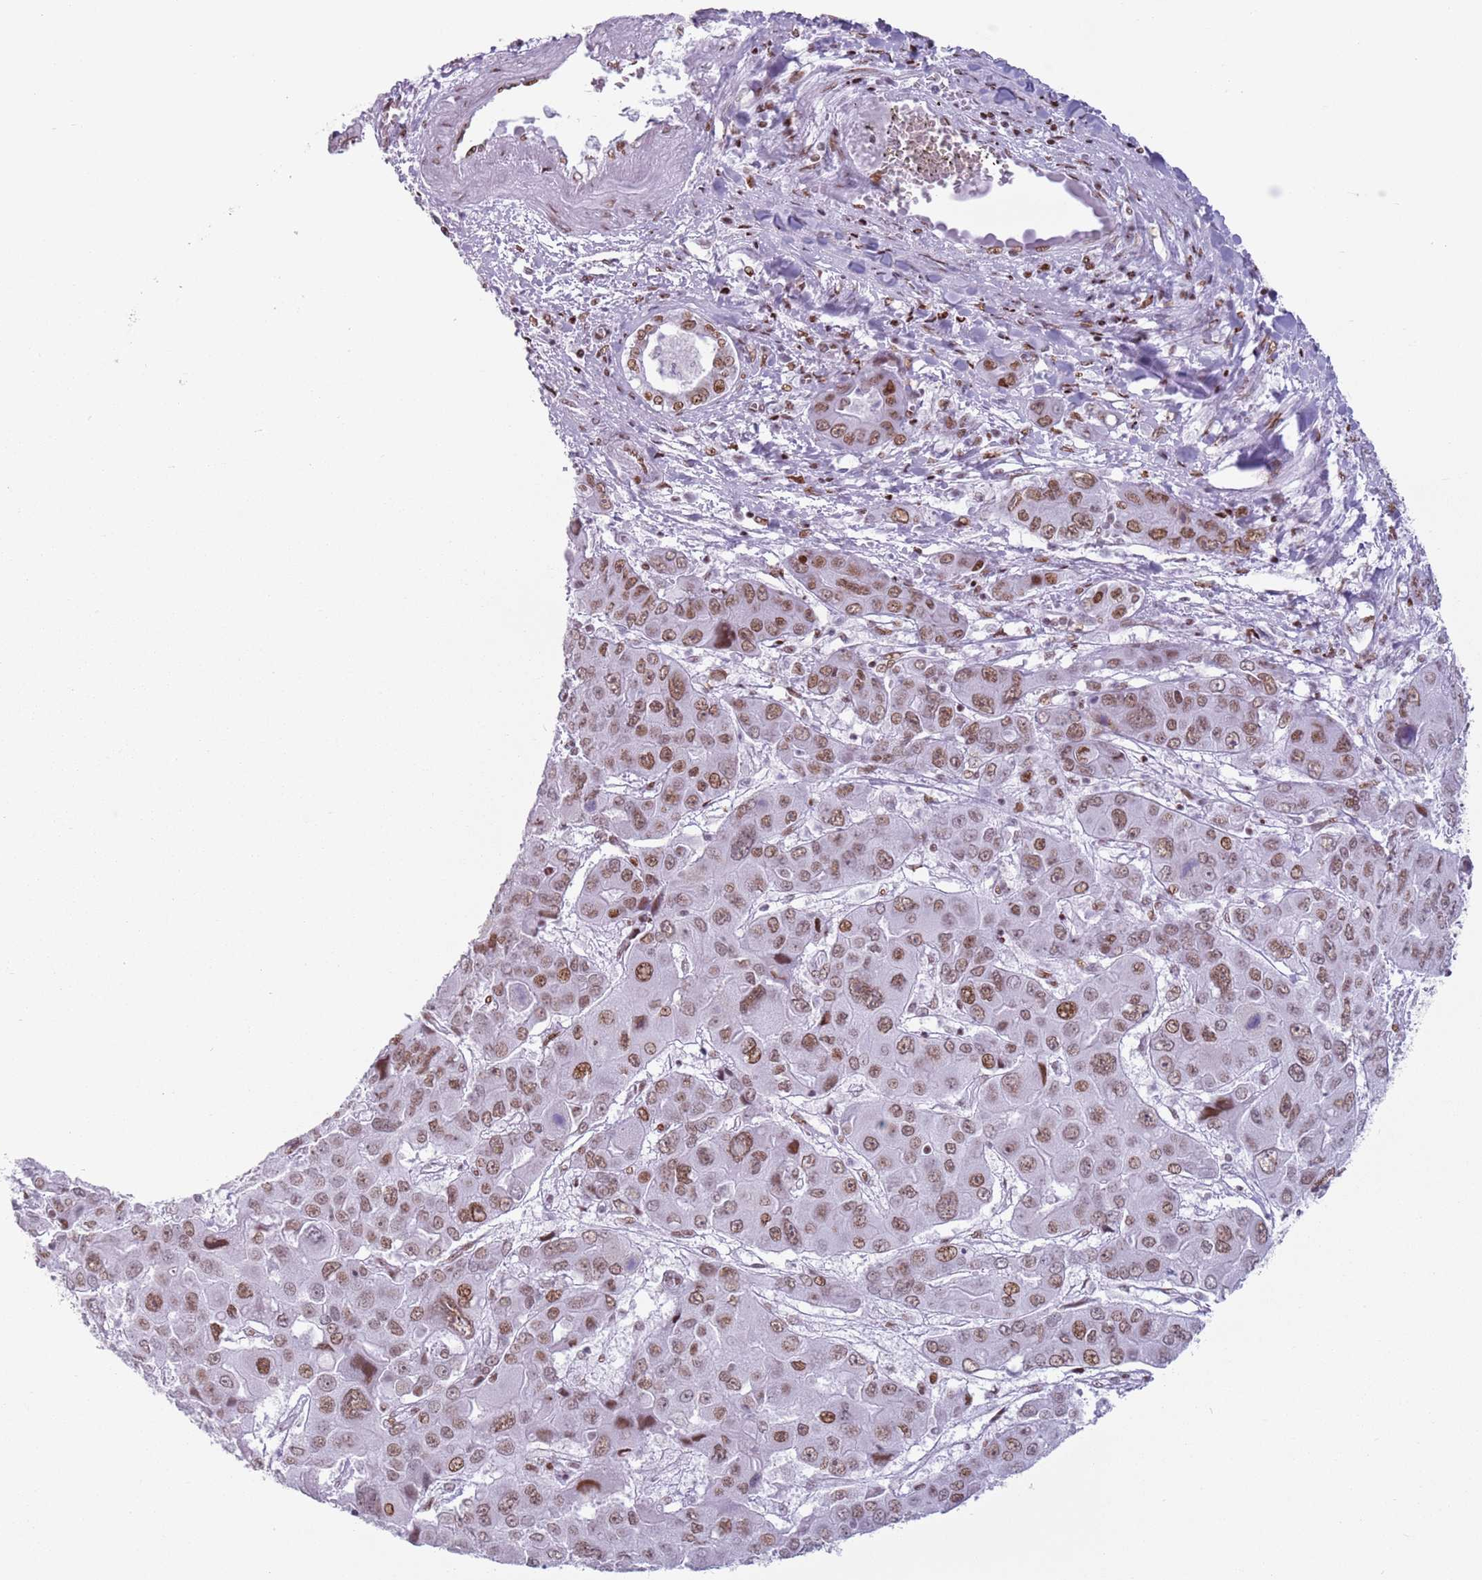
{"staining": {"intensity": "moderate", "quantity": ">75%", "location": "nuclear"}, "tissue": "liver cancer", "cell_type": "Tumor cells", "image_type": "cancer", "snomed": [{"axis": "morphology", "description": "Cholangiocarcinoma"}, {"axis": "topography", "description": "Liver"}], "caption": "Protein expression analysis of human liver cancer reveals moderate nuclear positivity in approximately >75% of tumor cells. The staining was performed using DAB, with brown indicating positive protein expression. Nuclei are stained blue with hematoxylin.", "gene": "FAM104B", "patient": {"sex": "male", "age": 67}}